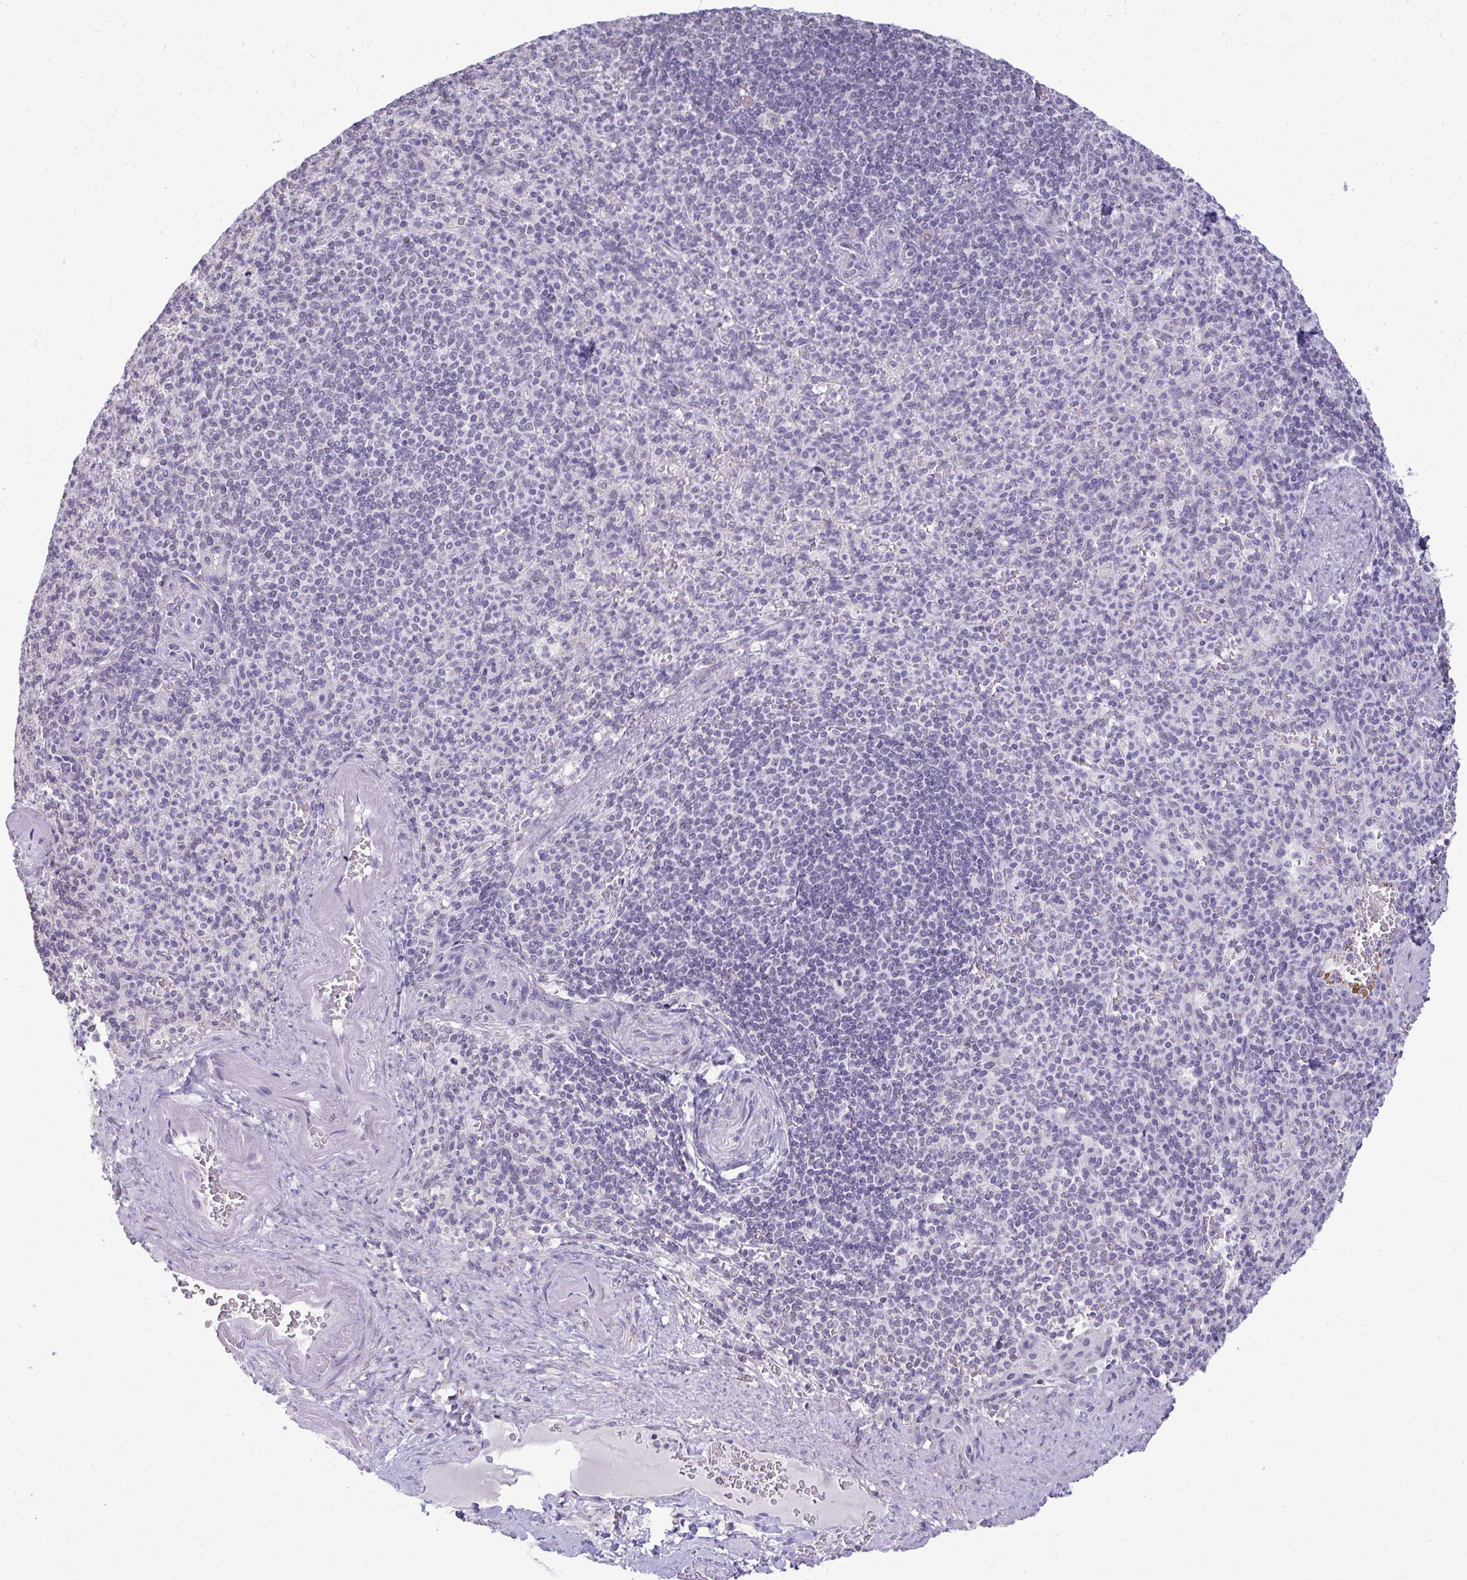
{"staining": {"intensity": "negative", "quantity": "none", "location": "none"}, "tissue": "spleen", "cell_type": "Cells in red pulp", "image_type": "normal", "snomed": [{"axis": "morphology", "description": "Normal tissue, NOS"}, {"axis": "topography", "description": "Spleen"}], "caption": "High magnification brightfield microscopy of benign spleen stained with DAB (brown) and counterstained with hematoxylin (blue): cells in red pulp show no significant expression. (DAB immunohistochemistry (IHC) with hematoxylin counter stain).", "gene": "NPPA", "patient": {"sex": "female", "age": 74}}